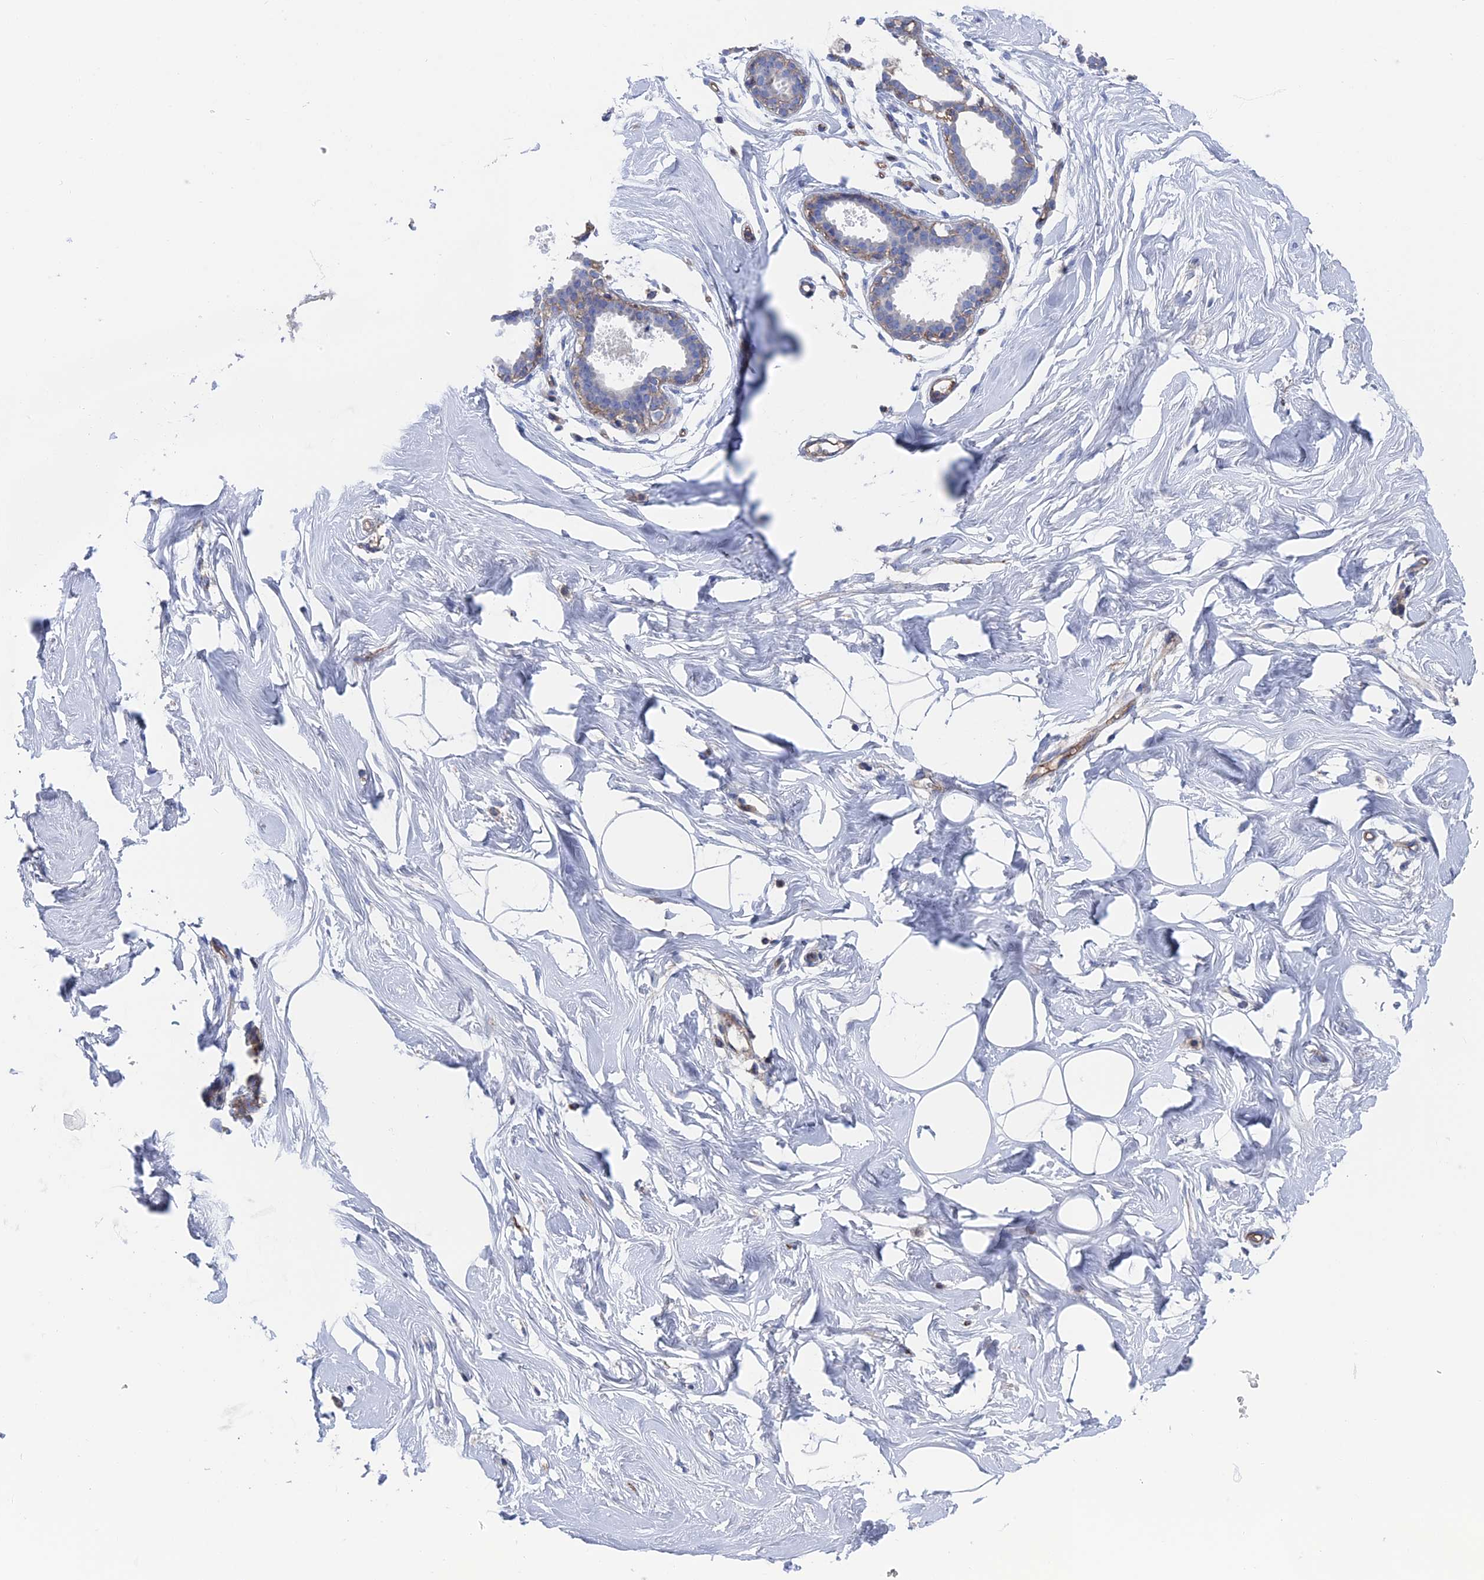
{"staining": {"intensity": "negative", "quantity": "none", "location": "none"}, "tissue": "breast", "cell_type": "Adipocytes", "image_type": "normal", "snomed": [{"axis": "morphology", "description": "Normal tissue, NOS"}, {"axis": "morphology", "description": "Adenoma, NOS"}, {"axis": "topography", "description": "Breast"}], "caption": "Immunohistochemical staining of unremarkable breast displays no significant expression in adipocytes. (DAB (3,3'-diaminobenzidine) immunohistochemistry visualized using brightfield microscopy, high magnification).", "gene": "SNX11", "patient": {"sex": "female", "age": 23}}